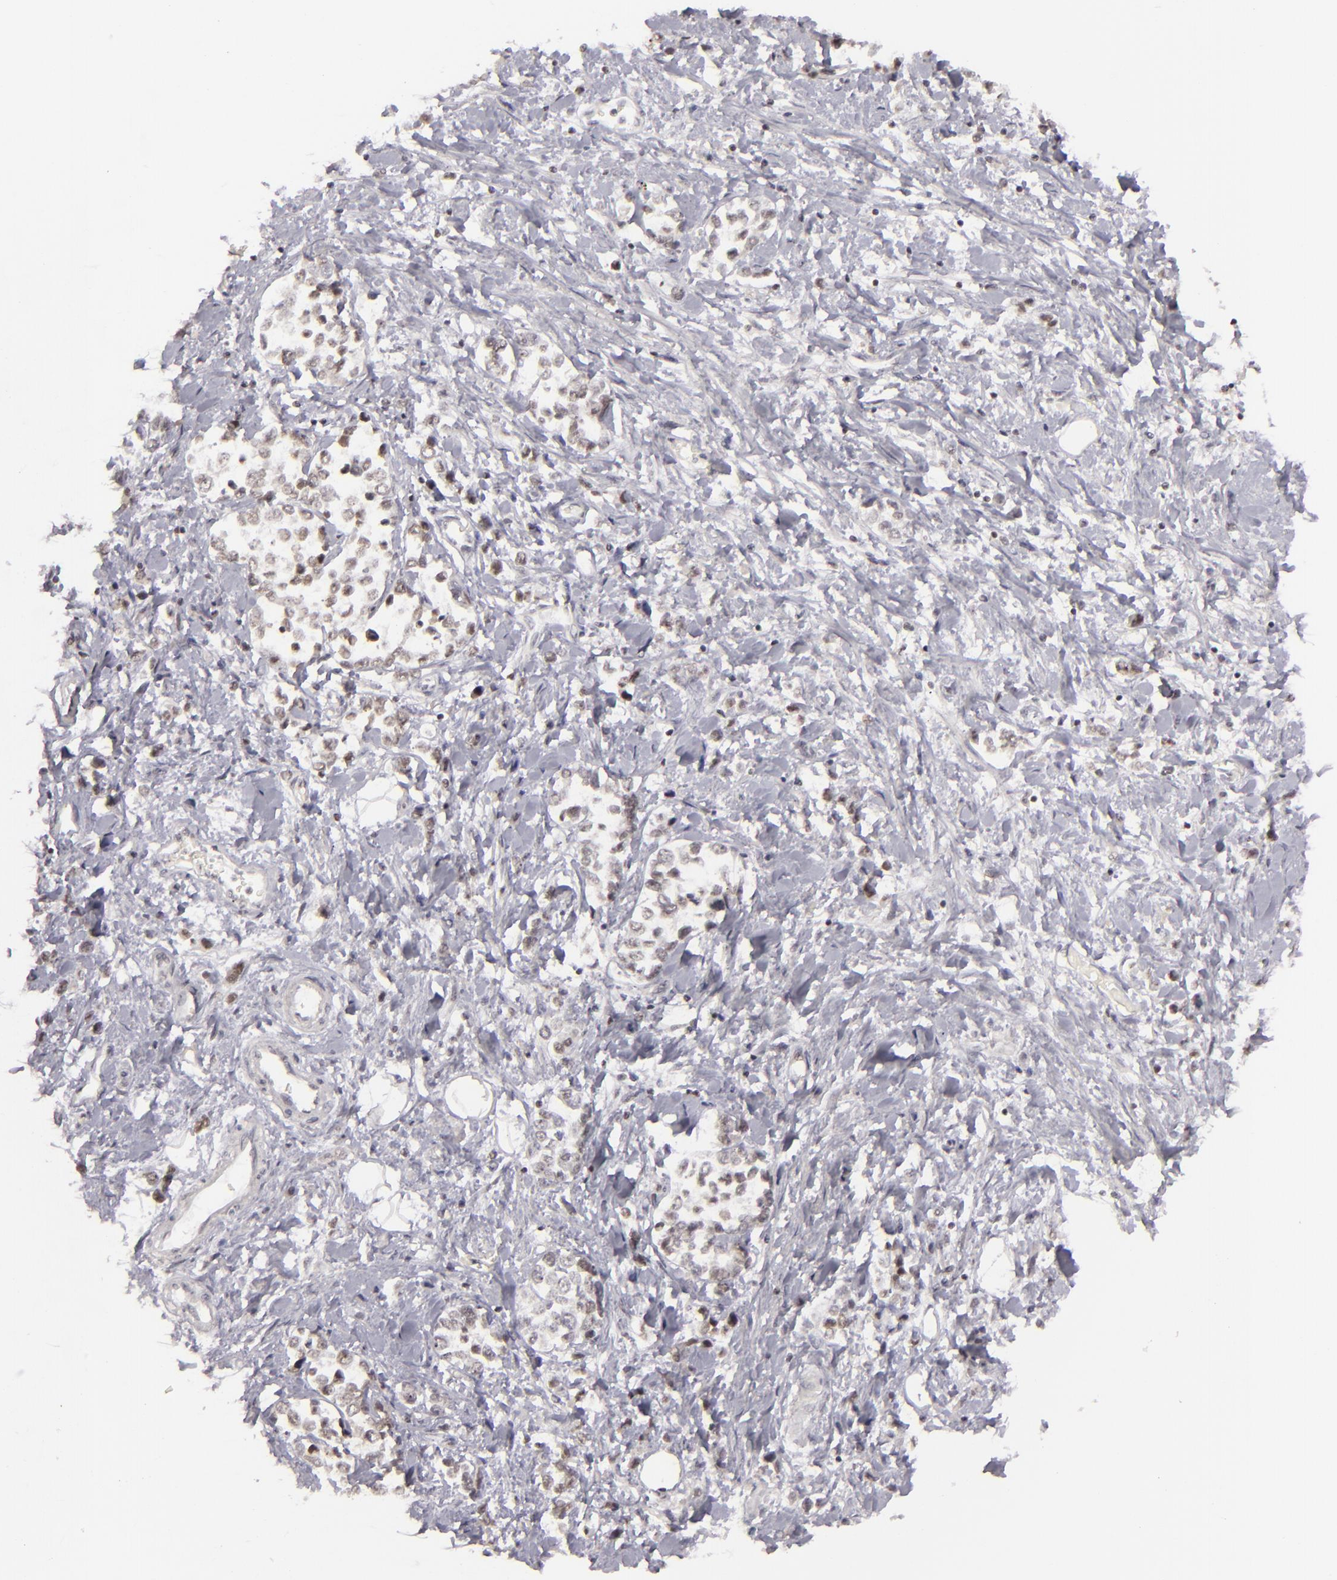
{"staining": {"intensity": "weak", "quantity": ">75%", "location": "nuclear"}, "tissue": "stomach cancer", "cell_type": "Tumor cells", "image_type": "cancer", "snomed": [{"axis": "morphology", "description": "Adenocarcinoma, NOS"}, {"axis": "topography", "description": "Stomach, upper"}], "caption": "Immunohistochemical staining of adenocarcinoma (stomach) displays low levels of weak nuclear protein staining in about >75% of tumor cells. Ihc stains the protein in brown and the nuclei are stained blue.", "gene": "DAXX", "patient": {"sex": "male", "age": 76}}